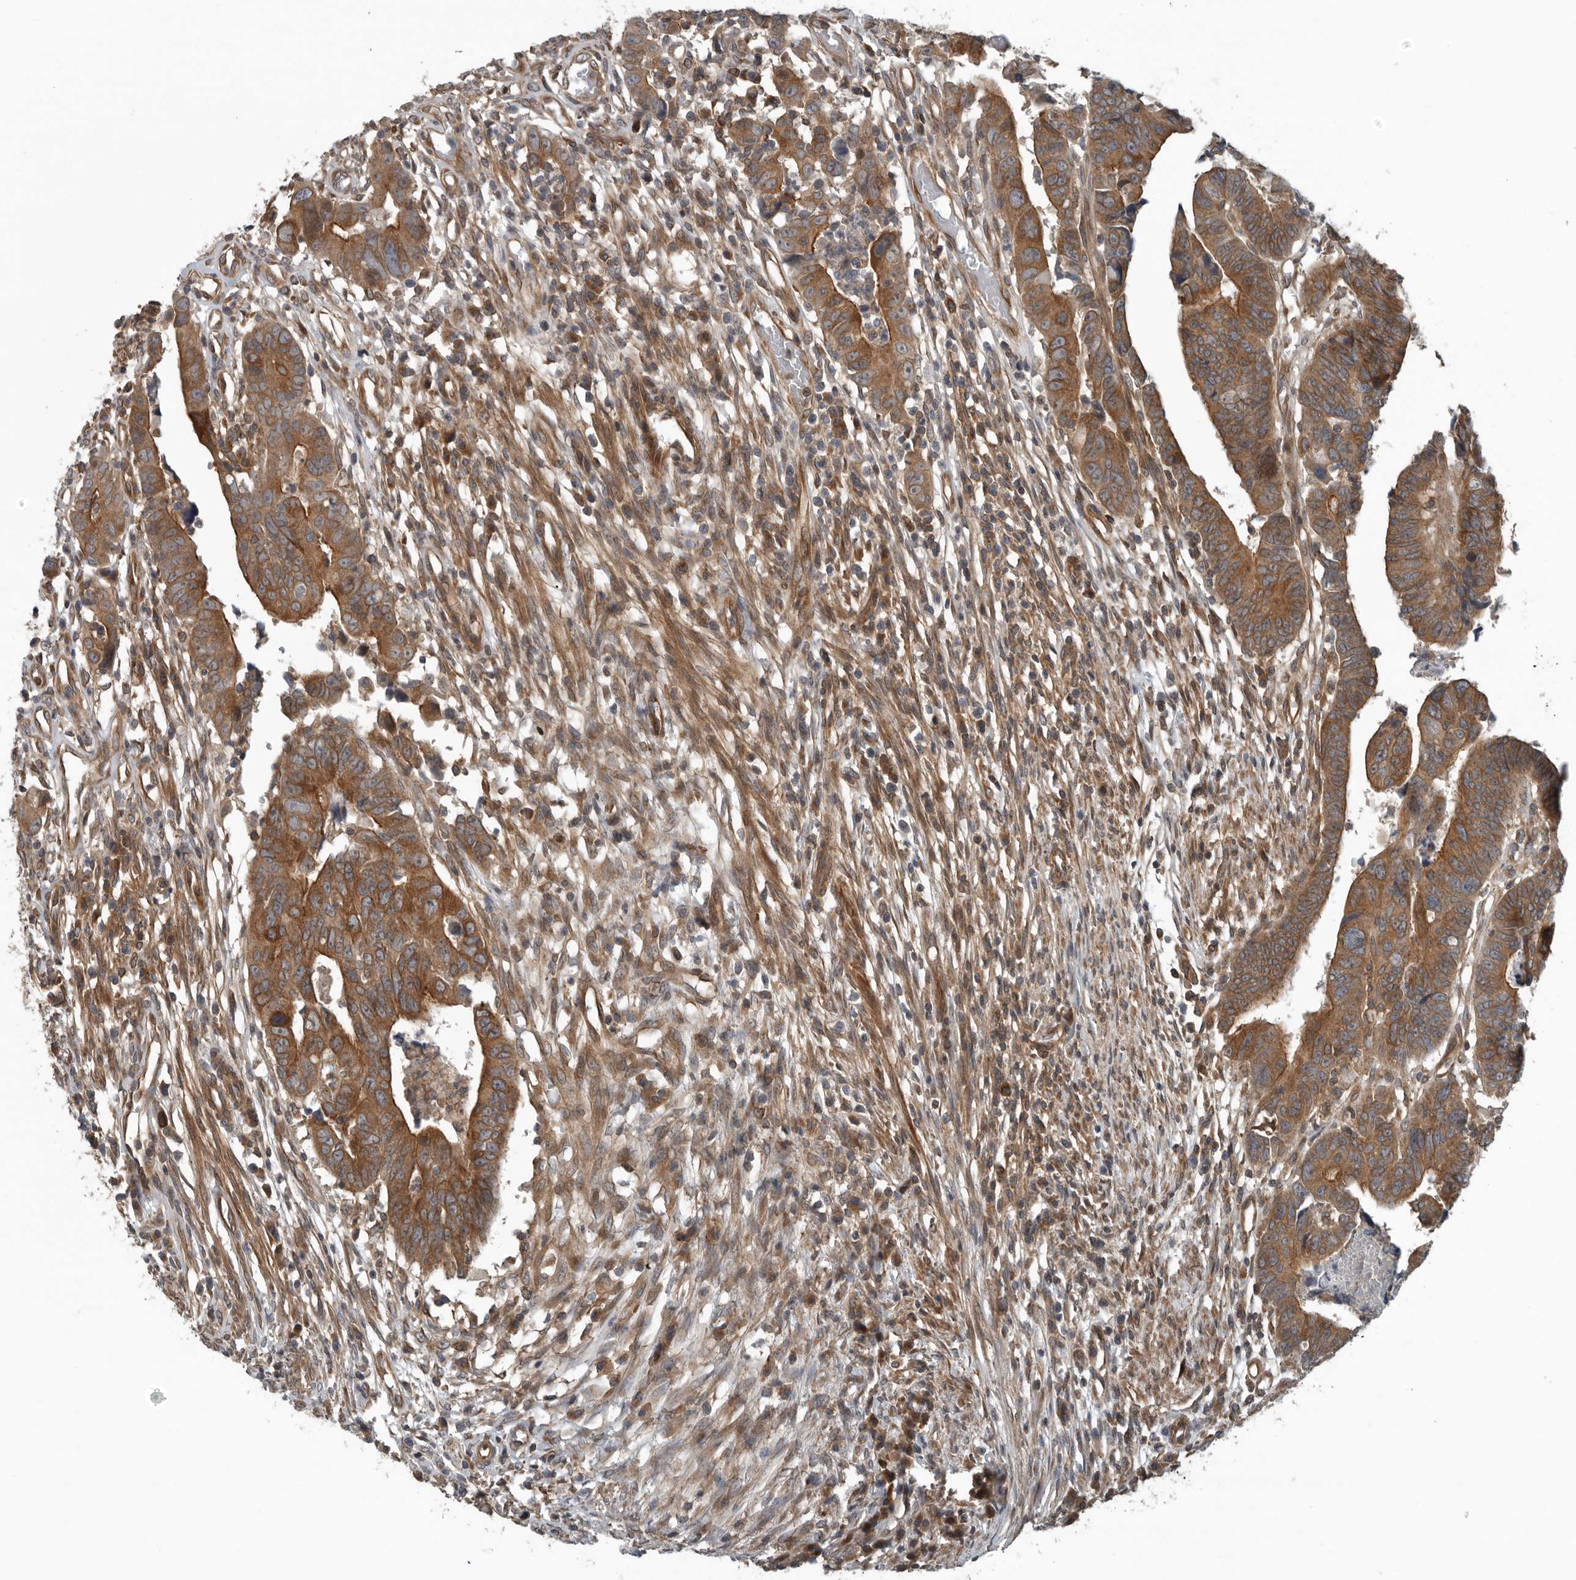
{"staining": {"intensity": "moderate", "quantity": ">75%", "location": "cytoplasmic/membranous"}, "tissue": "colorectal cancer", "cell_type": "Tumor cells", "image_type": "cancer", "snomed": [{"axis": "morphology", "description": "Adenocarcinoma, NOS"}, {"axis": "topography", "description": "Rectum"}], "caption": "IHC of colorectal cancer displays medium levels of moderate cytoplasmic/membranous expression in about >75% of tumor cells.", "gene": "AMFR", "patient": {"sex": "female", "age": 65}}